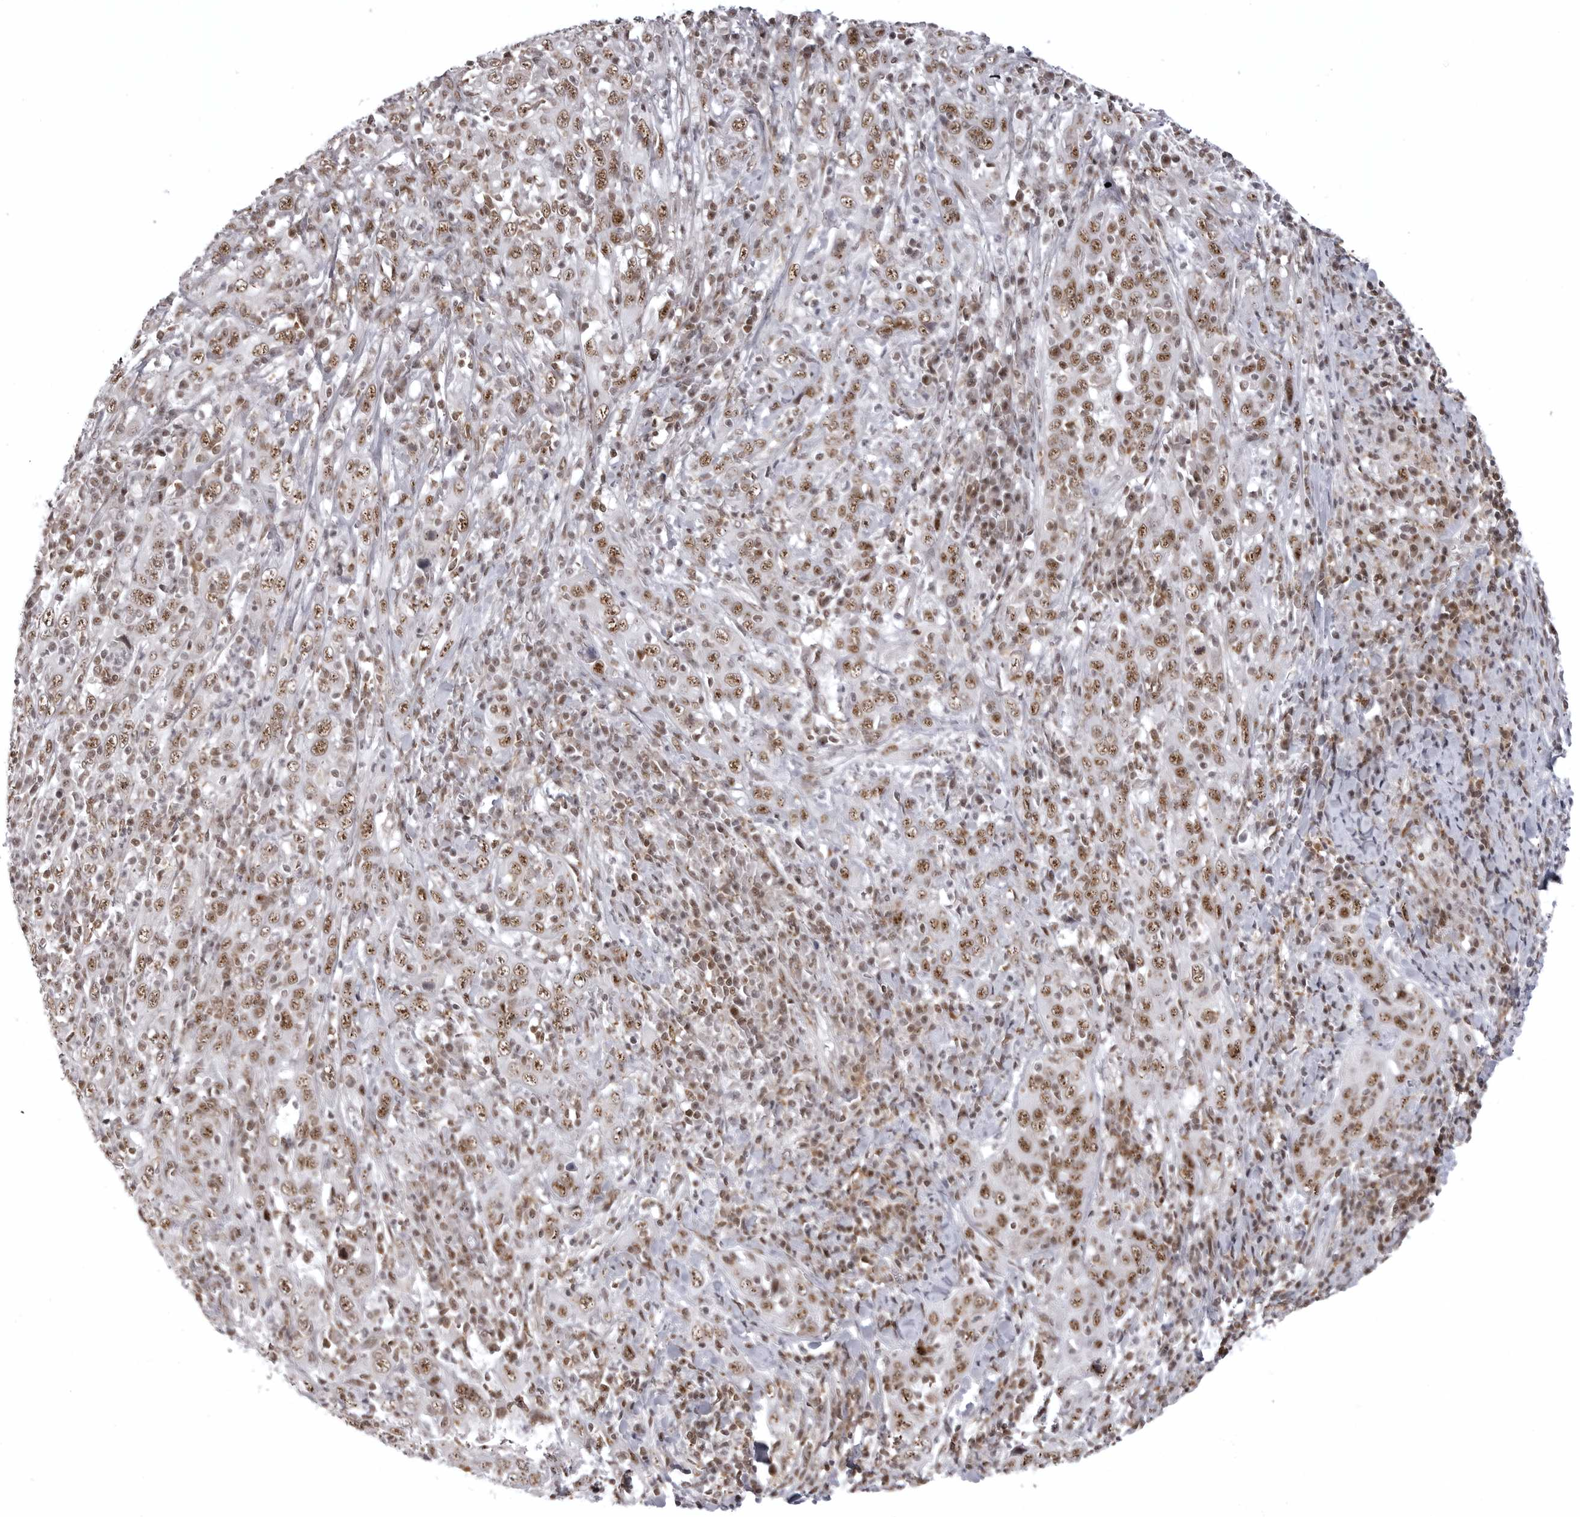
{"staining": {"intensity": "moderate", "quantity": ">75%", "location": "nuclear"}, "tissue": "cervical cancer", "cell_type": "Tumor cells", "image_type": "cancer", "snomed": [{"axis": "morphology", "description": "Squamous cell carcinoma, NOS"}, {"axis": "topography", "description": "Cervix"}], "caption": "IHC image of squamous cell carcinoma (cervical) stained for a protein (brown), which displays medium levels of moderate nuclear expression in approximately >75% of tumor cells.", "gene": "WRAP53", "patient": {"sex": "female", "age": 46}}